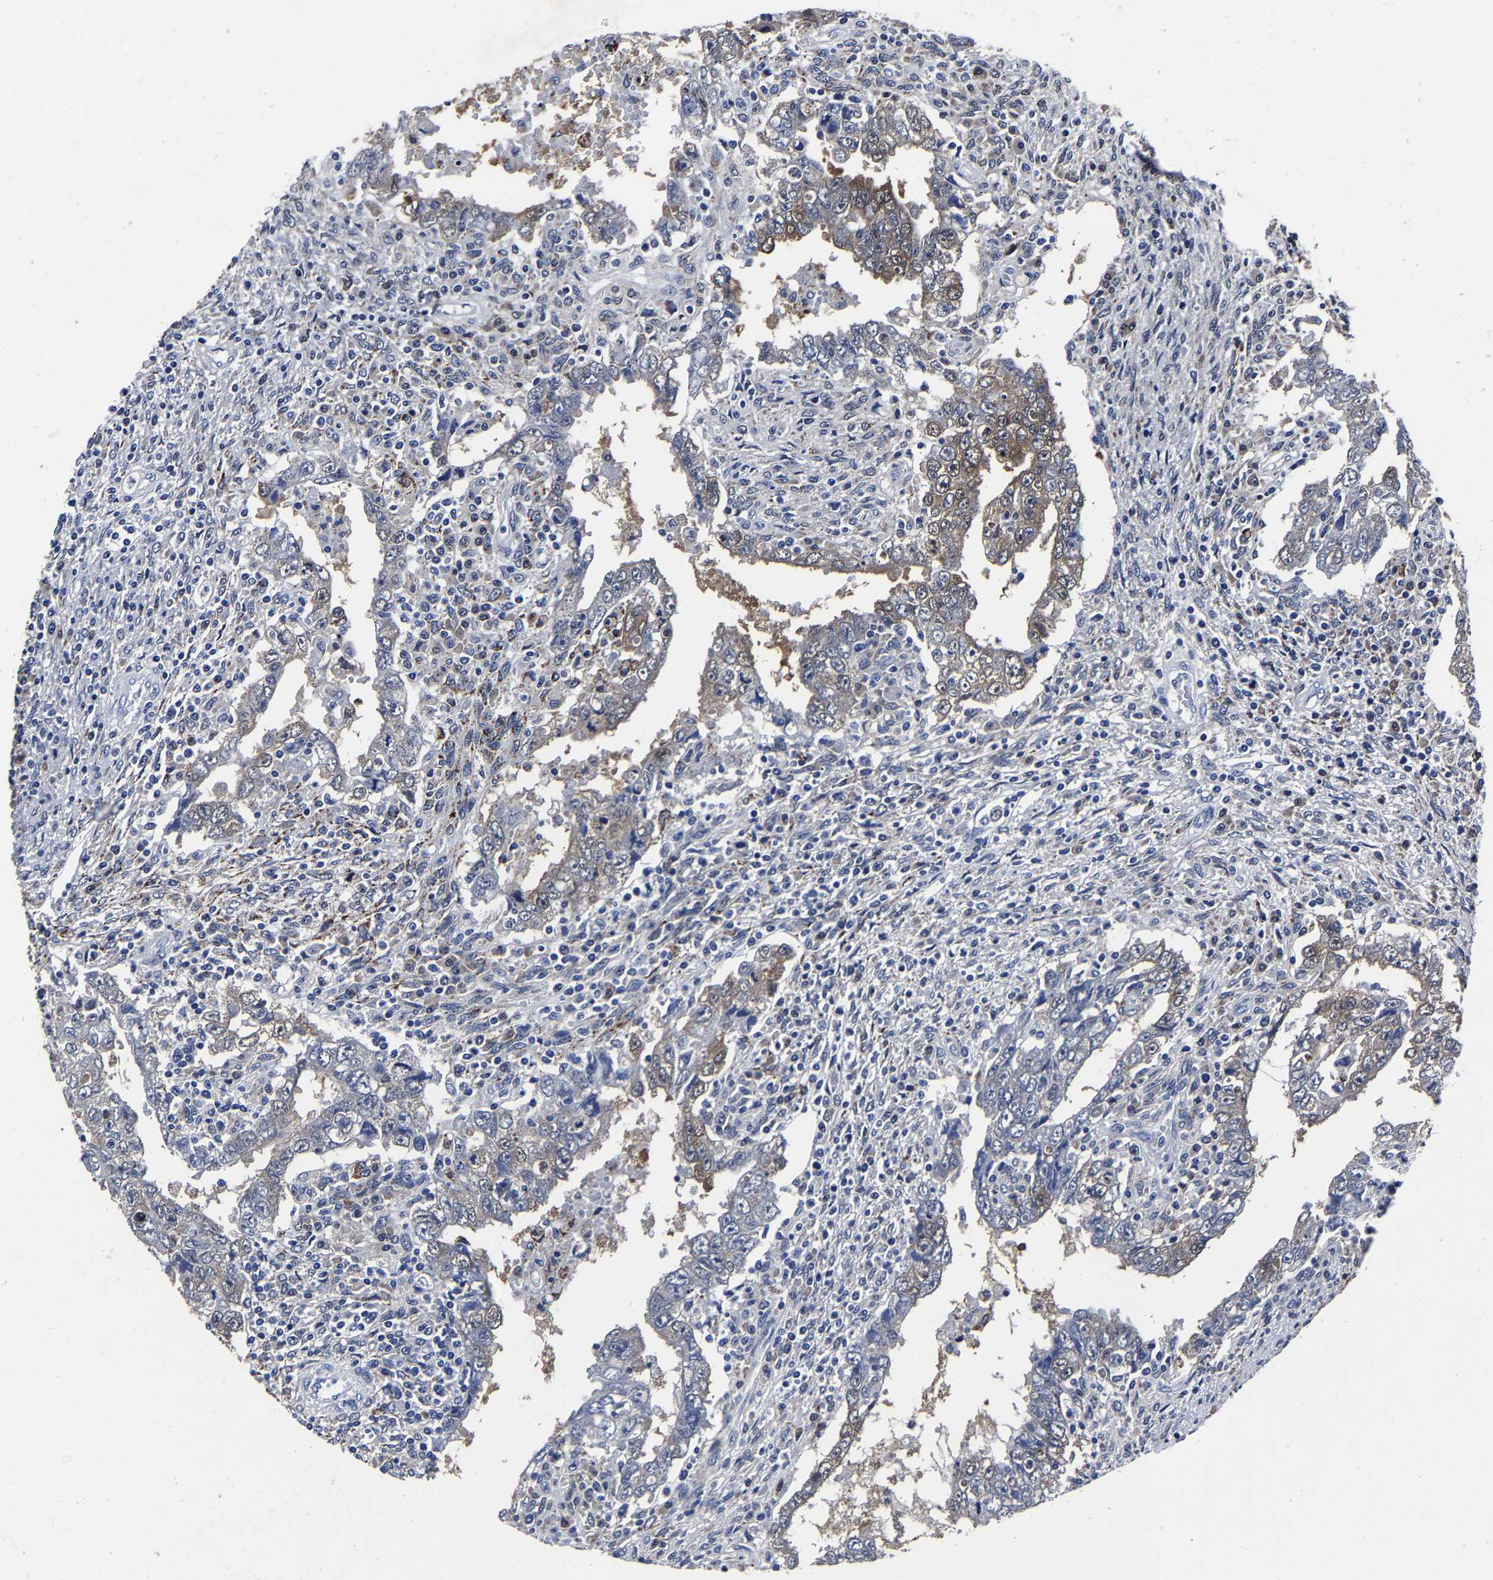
{"staining": {"intensity": "negative", "quantity": "none", "location": "none"}, "tissue": "testis cancer", "cell_type": "Tumor cells", "image_type": "cancer", "snomed": [{"axis": "morphology", "description": "Carcinoma, Embryonal, NOS"}, {"axis": "topography", "description": "Testis"}], "caption": "The IHC micrograph has no significant positivity in tumor cells of testis embryonal carcinoma tissue. (DAB immunohistochemistry, high magnification).", "gene": "PSPH", "patient": {"sex": "male", "age": 26}}